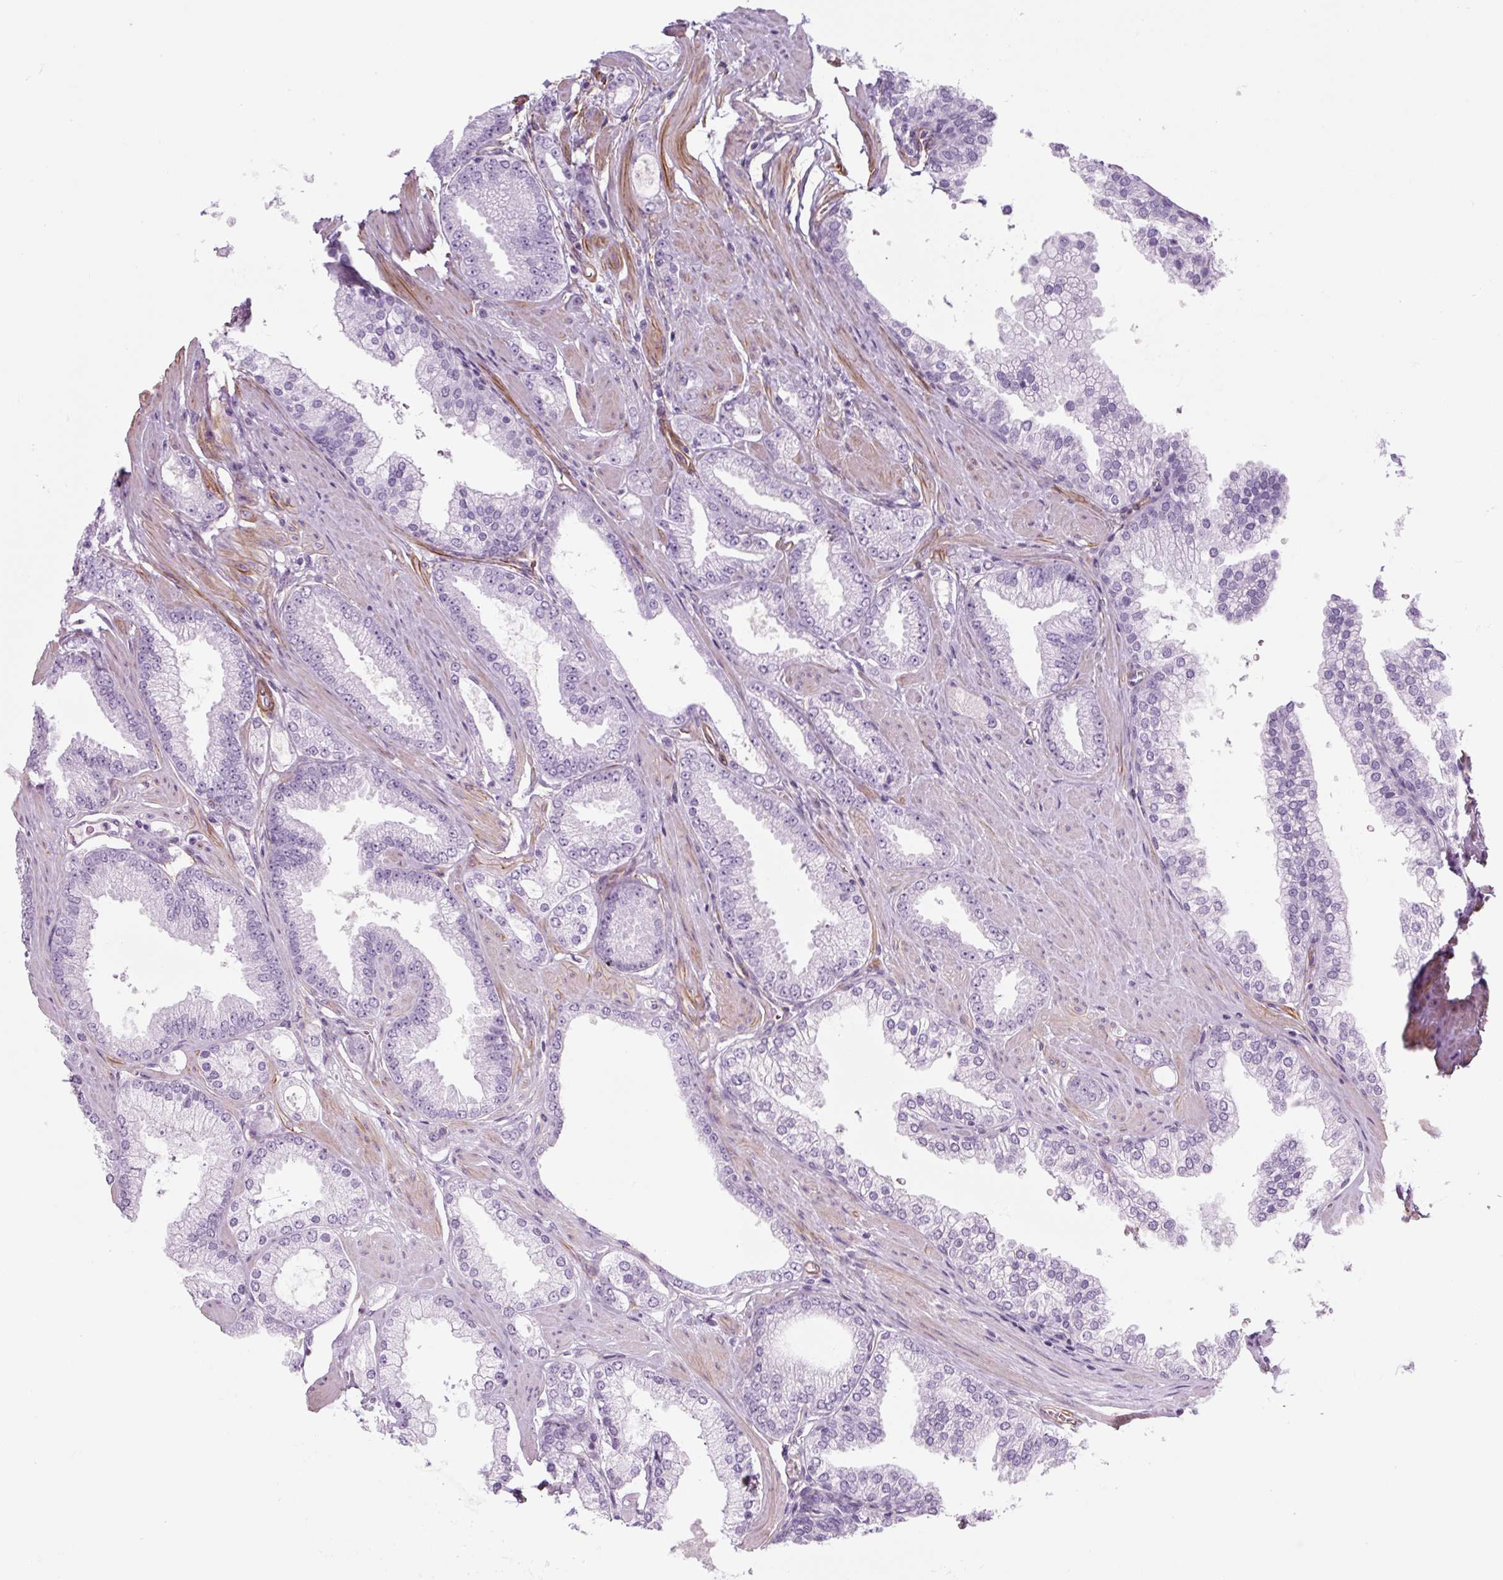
{"staining": {"intensity": "negative", "quantity": "none", "location": "none"}, "tissue": "prostate cancer", "cell_type": "Tumor cells", "image_type": "cancer", "snomed": [{"axis": "morphology", "description": "Adenocarcinoma, Low grade"}, {"axis": "topography", "description": "Prostate"}], "caption": "Immunohistochemistry micrograph of prostate cancer stained for a protein (brown), which reveals no positivity in tumor cells.", "gene": "CAVIN3", "patient": {"sex": "male", "age": 42}}